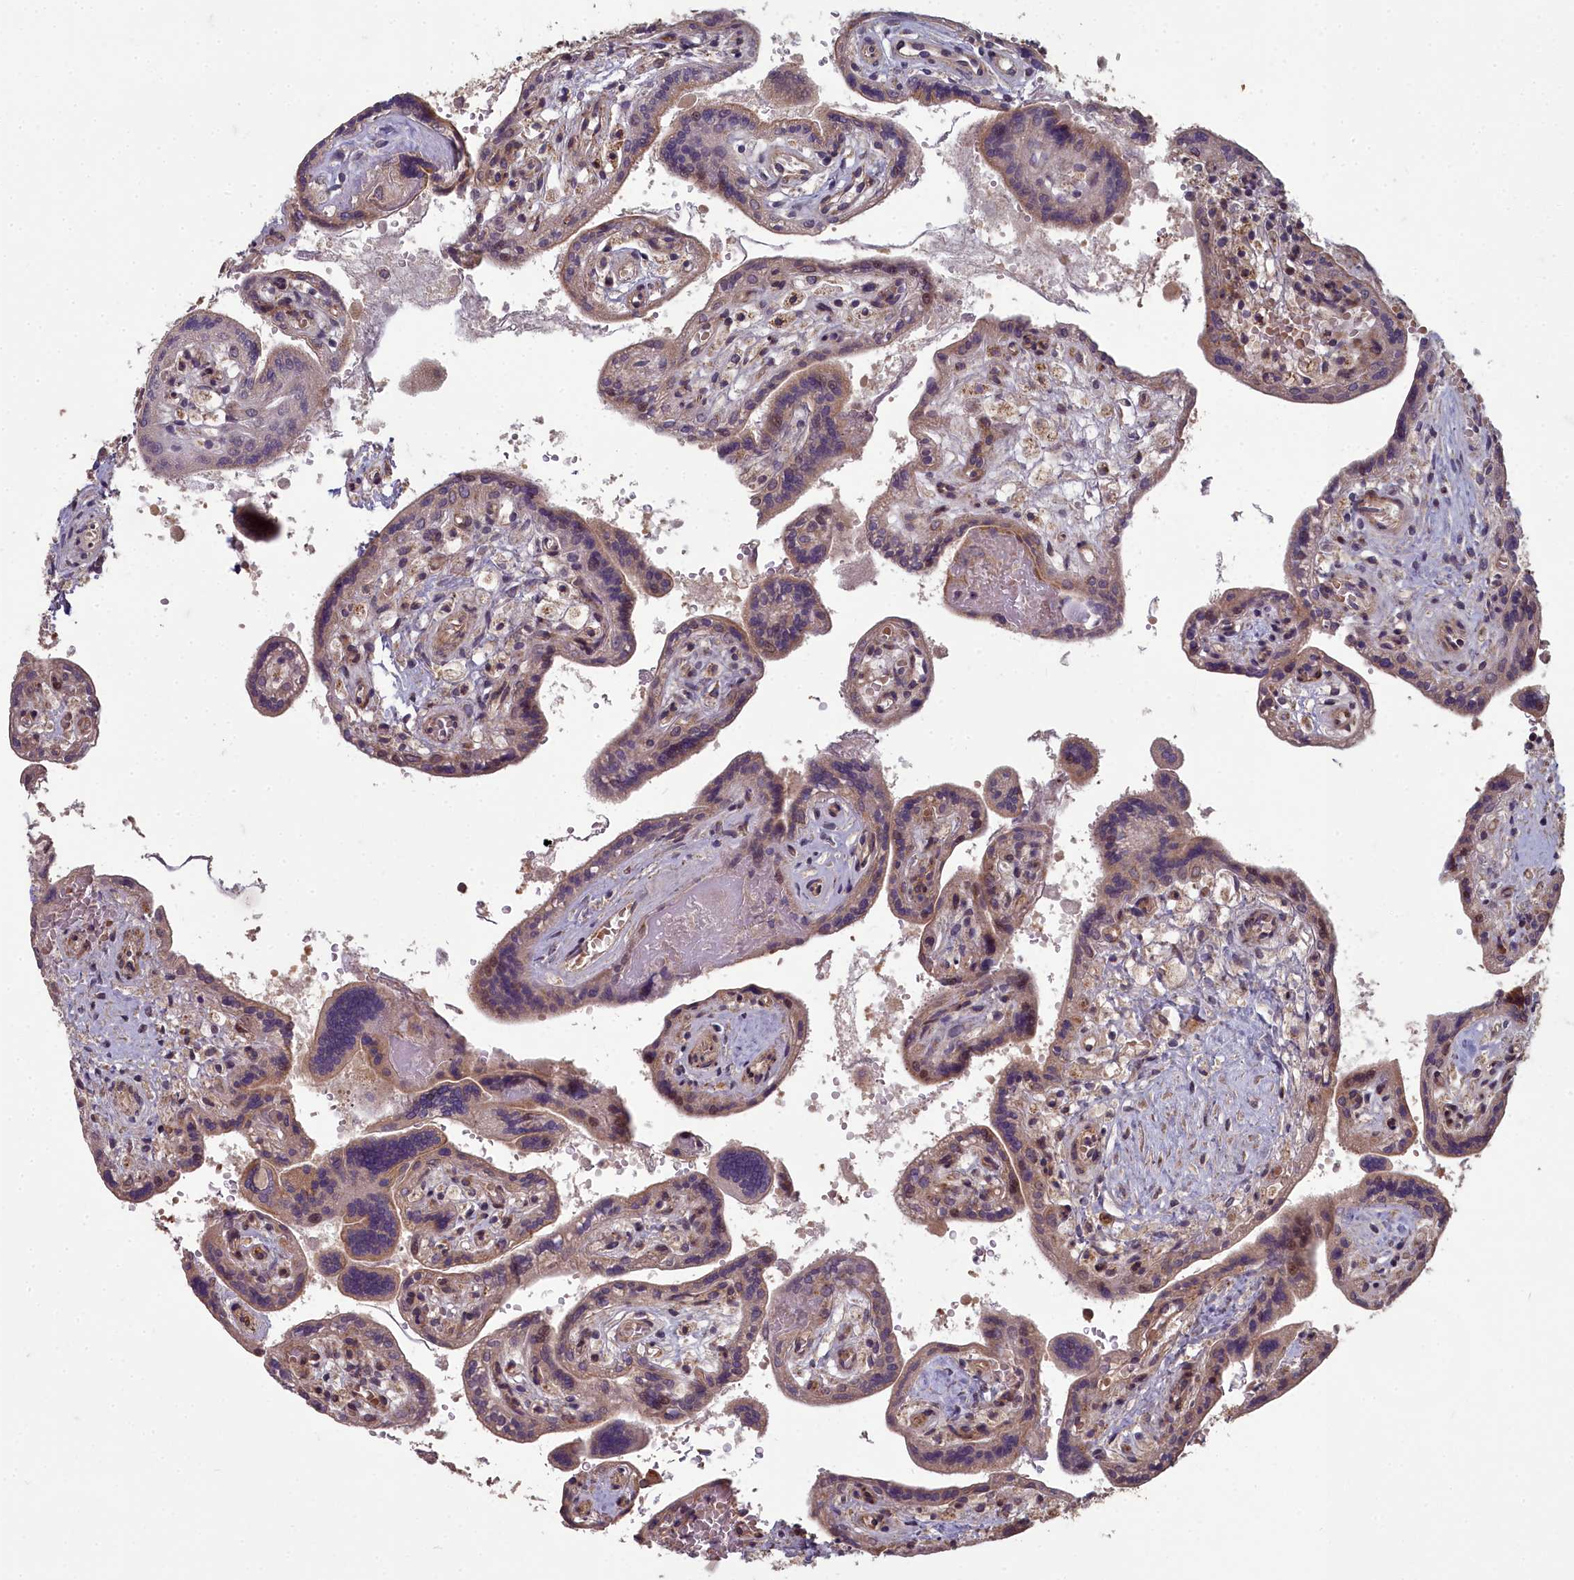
{"staining": {"intensity": "strong", "quantity": ">75%", "location": "cytoplasmic/membranous"}, "tissue": "placenta", "cell_type": "Trophoblastic cells", "image_type": "normal", "snomed": [{"axis": "morphology", "description": "Normal tissue, NOS"}, {"axis": "topography", "description": "Placenta"}], "caption": "A brown stain shows strong cytoplasmic/membranous staining of a protein in trophoblastic cells of benign human placenta. (DAB (3,3'-diaminobenzidine) IHC, brown staining for protein, blue staining for nuclei).", "gene": "TSPYL4", "patient": {"sex": "female", "age": 37}}